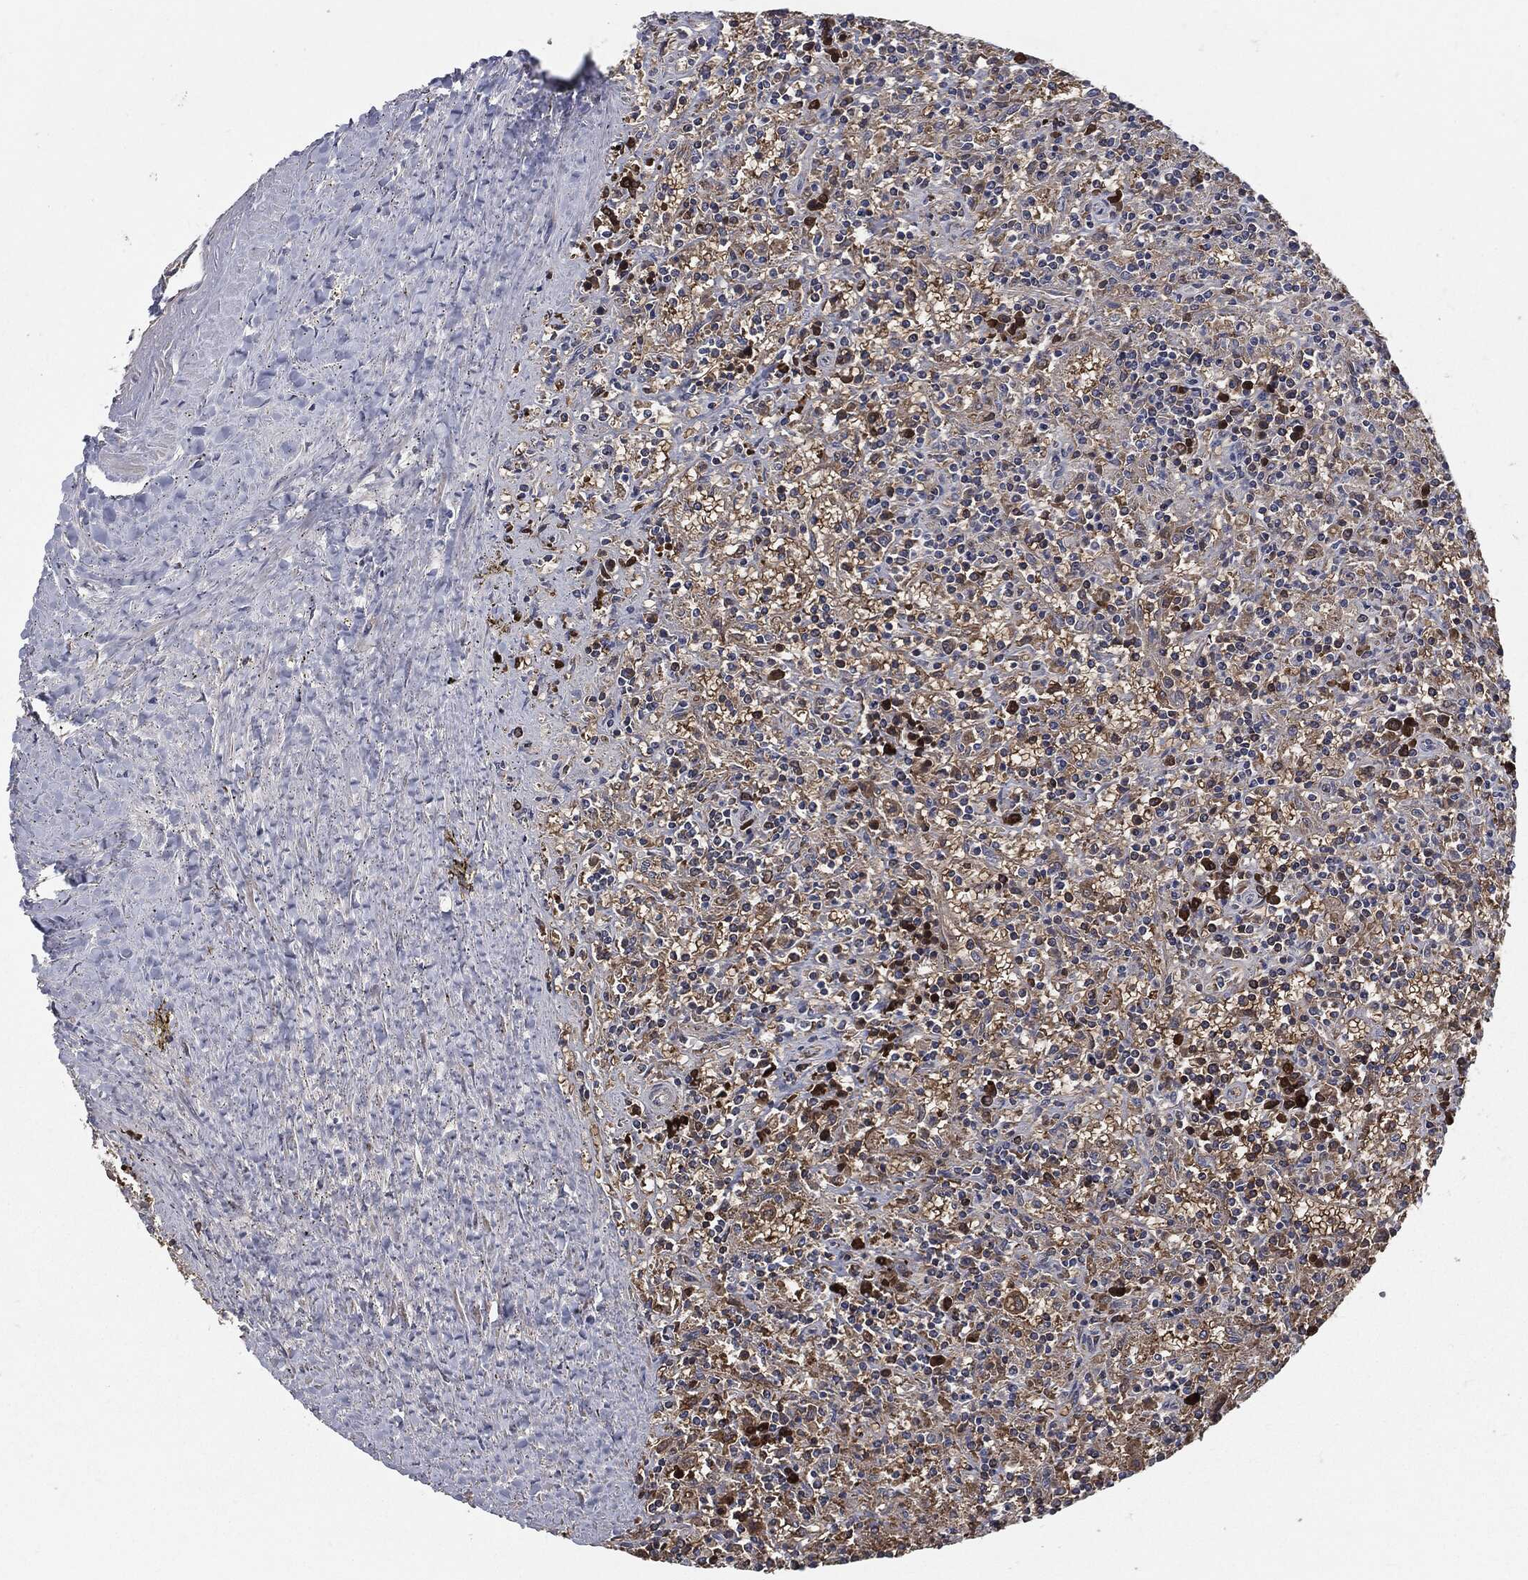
{"staining": {"intensity": "strong", "quantity": "<25%", "location": "cytoplasmic/membranous"}, "tissue": "lymphoma", "cell_type": "Tumor cells", "image_type": "cancer", "snomed": [{"axis": "morphology", "description": "Malignant lymphoma, non-Hodgkin's type, Low grade"}, {"axis": "topography", "description": "Spleen"}], "caption": "Human low-grade malignant lymphoma, non-Hodgkin's type stained with a brown dye displays strong cytoplasmic/membranous positive positivity in about <25% of tumor cells.", "gene": "PRDX4", "patient": {"sex": "male", "age": 62}}